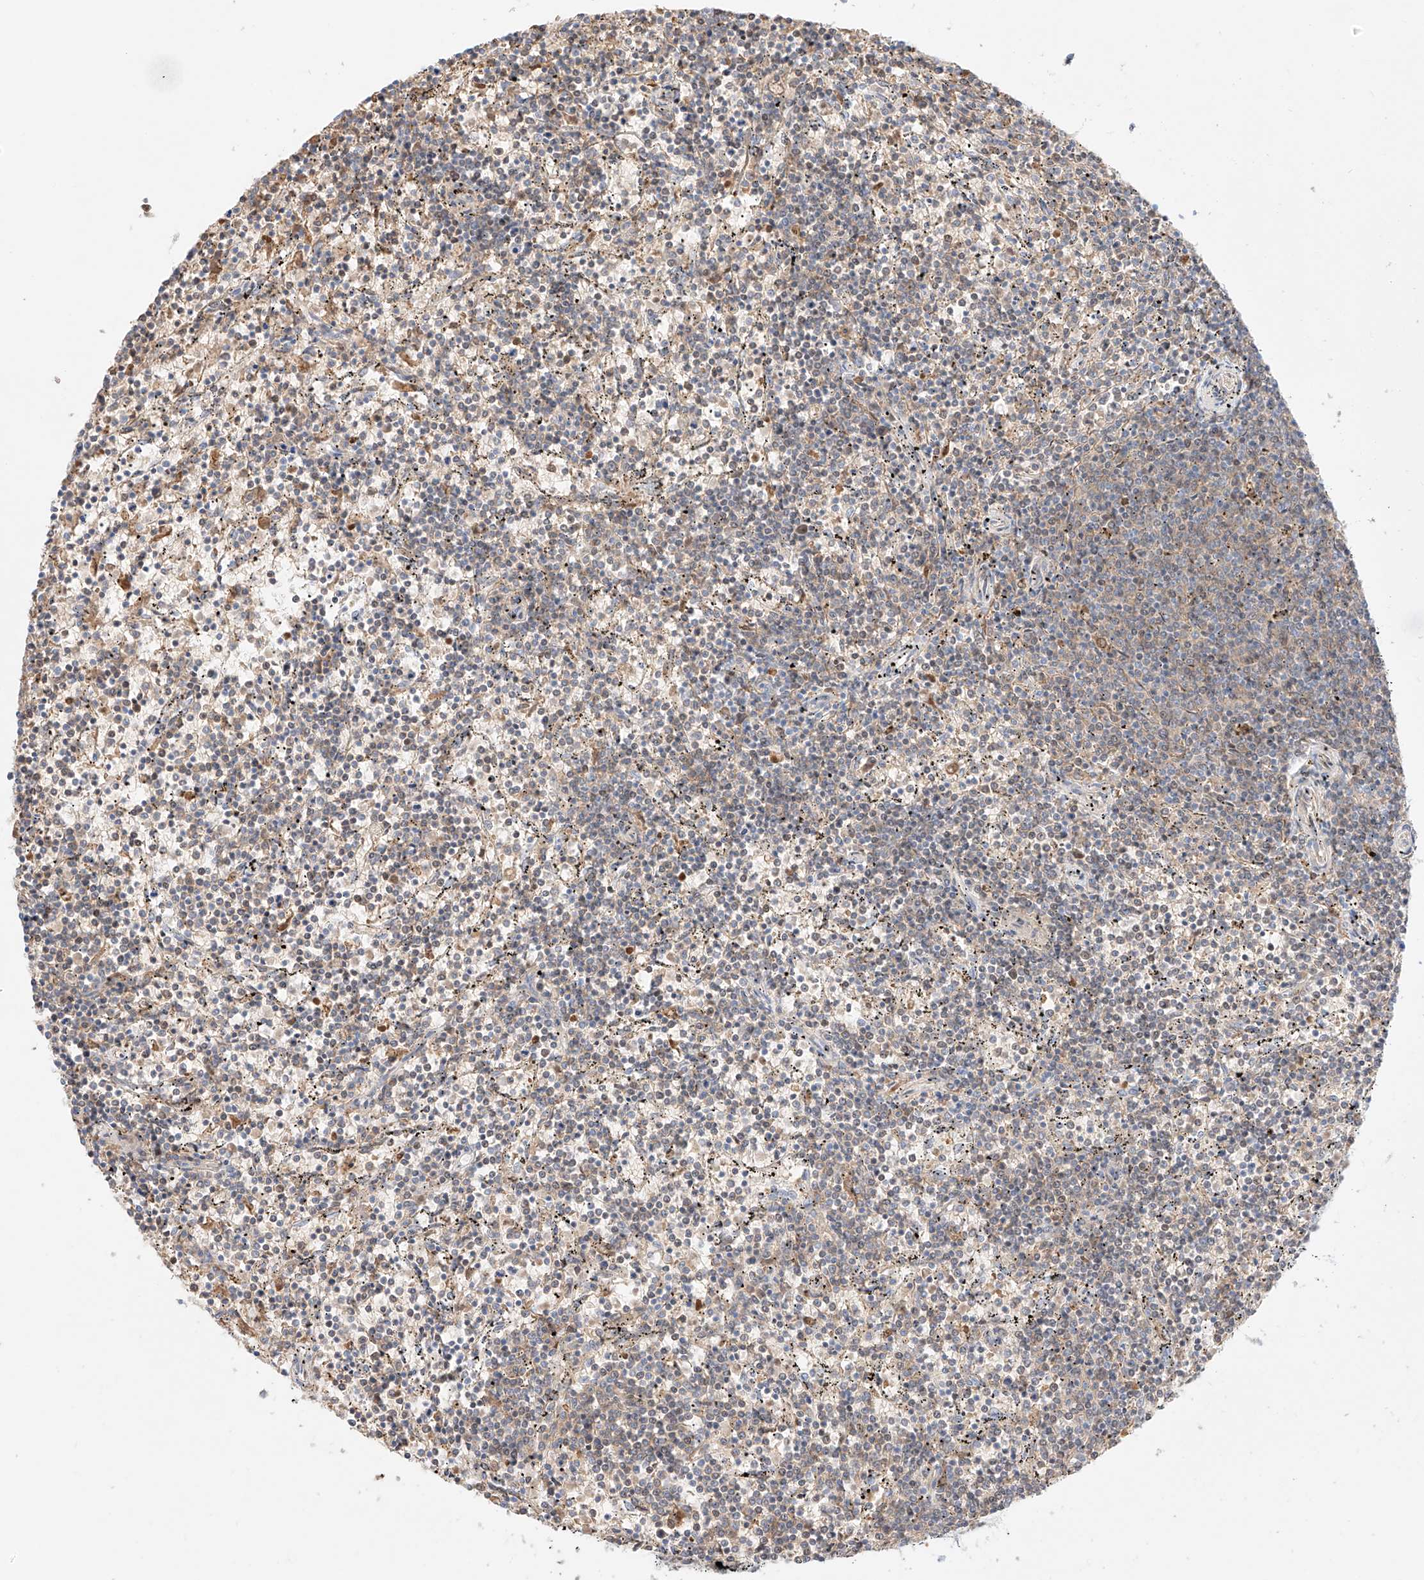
{"staining": {"intensity": "moderate", "quantity": "<25%", "location": "nuclear"}, "tissue": "lymphoma", "cell_type": "Tumor cells", "image_type": "cancer", "snomed": [{"axis": "morphology", "description": "Malignant lymphoma, non-Hodgkin's type, Low grade"}, {"axis": "topography", "description": "Spleen"}], "caption": "About <25% of tumor cells in human lymphoma exhibit moderate nuclear protein expression as visualized by brown immunohistochemical staining.", "gene": "APIP", "patient": {"sex": "female", "age": 50}}